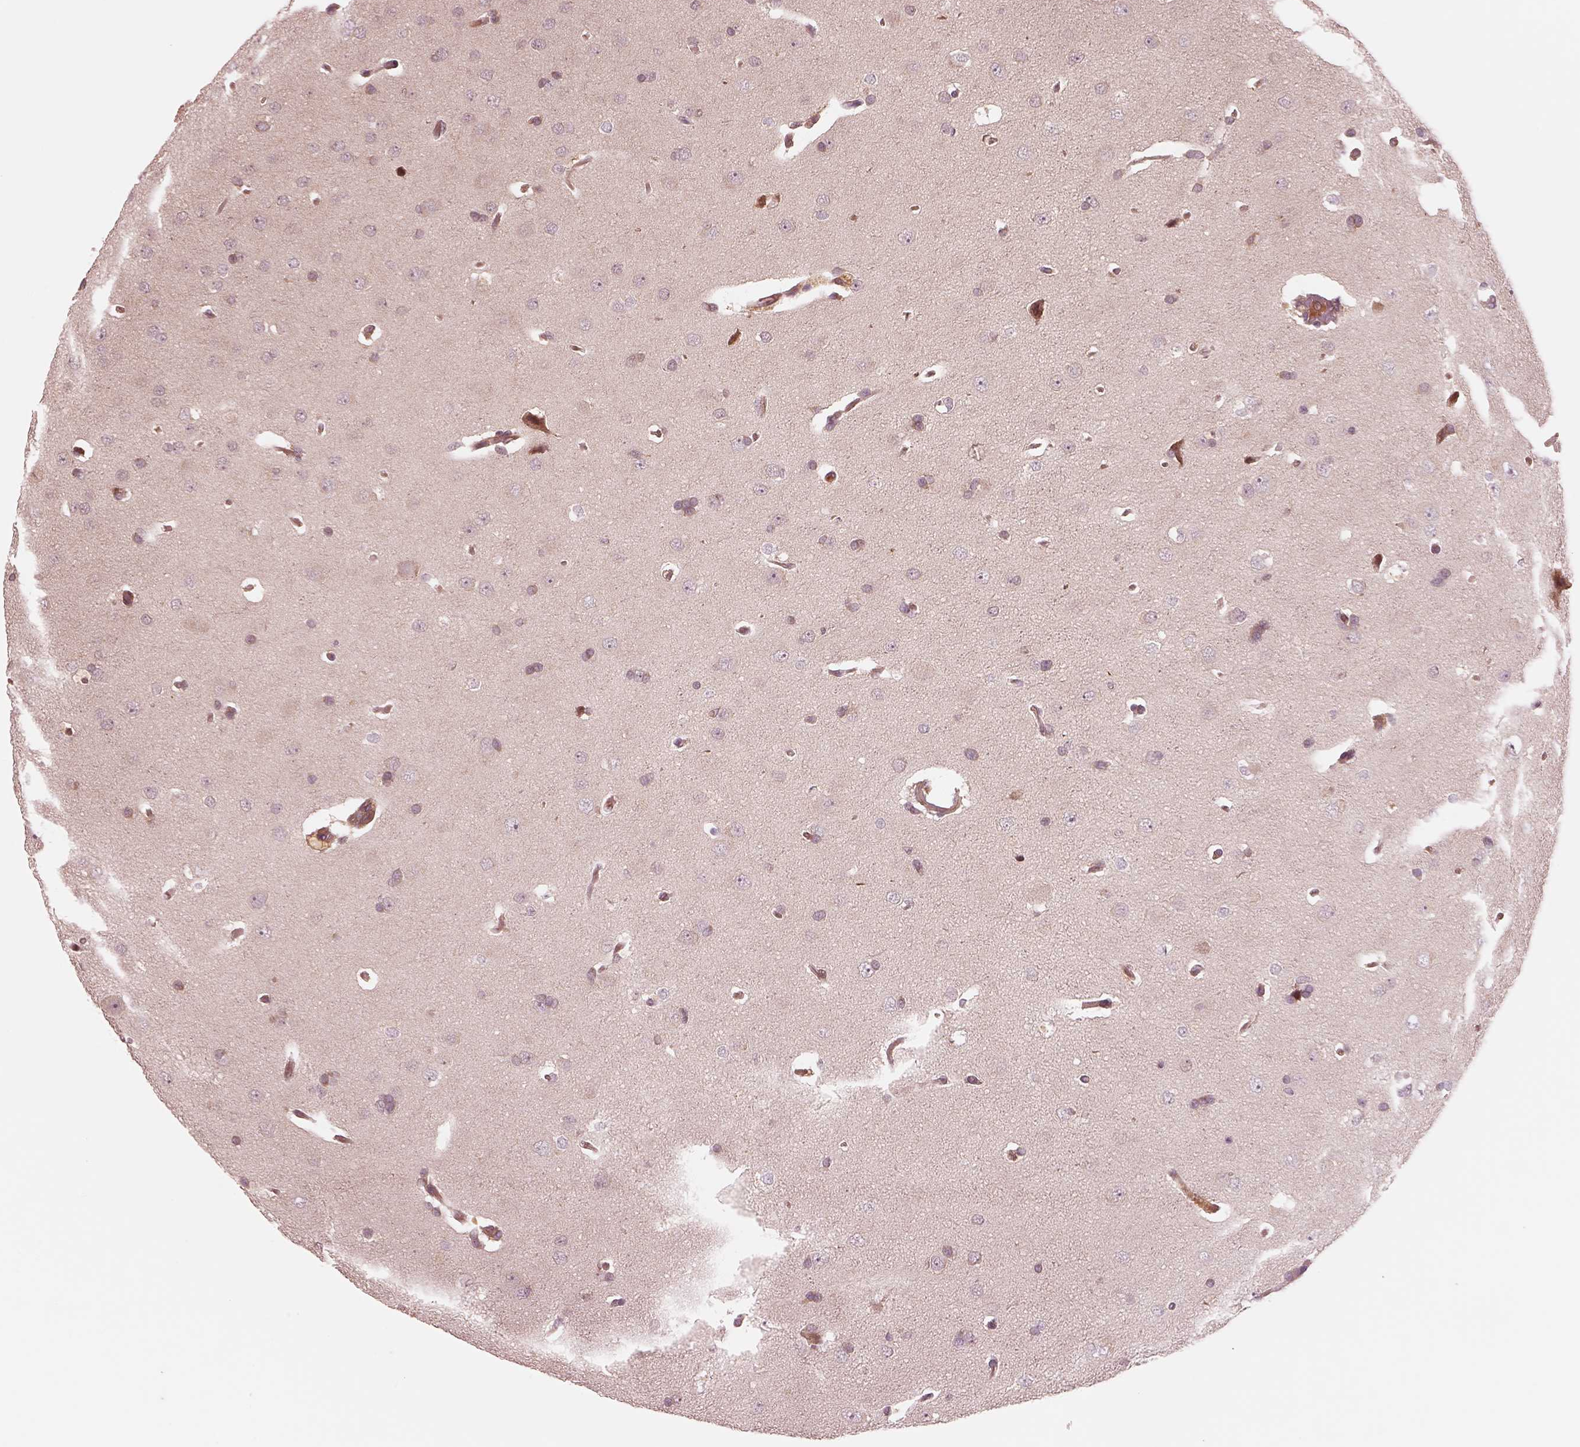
{"staining": {"intensity": "negative", "quantity": "none", "location": "none"}, "tissue": "glioma", "cell_type": "Tumor cells", "image_type": "cancer", "snomed": [{"axis": "morphology", "description": "Glioma, malignant, Low grade"}, {"axis": "topography", "description": "Brain"}], "caption": "DAB (3,3'-diaminobenzidine) immunohistochemical staining of malignant glioma (low-grade) reveals no significant expression in tumor cells.", "gene": "ASCC2", "patient": {"sex": "female", "age": 54}}